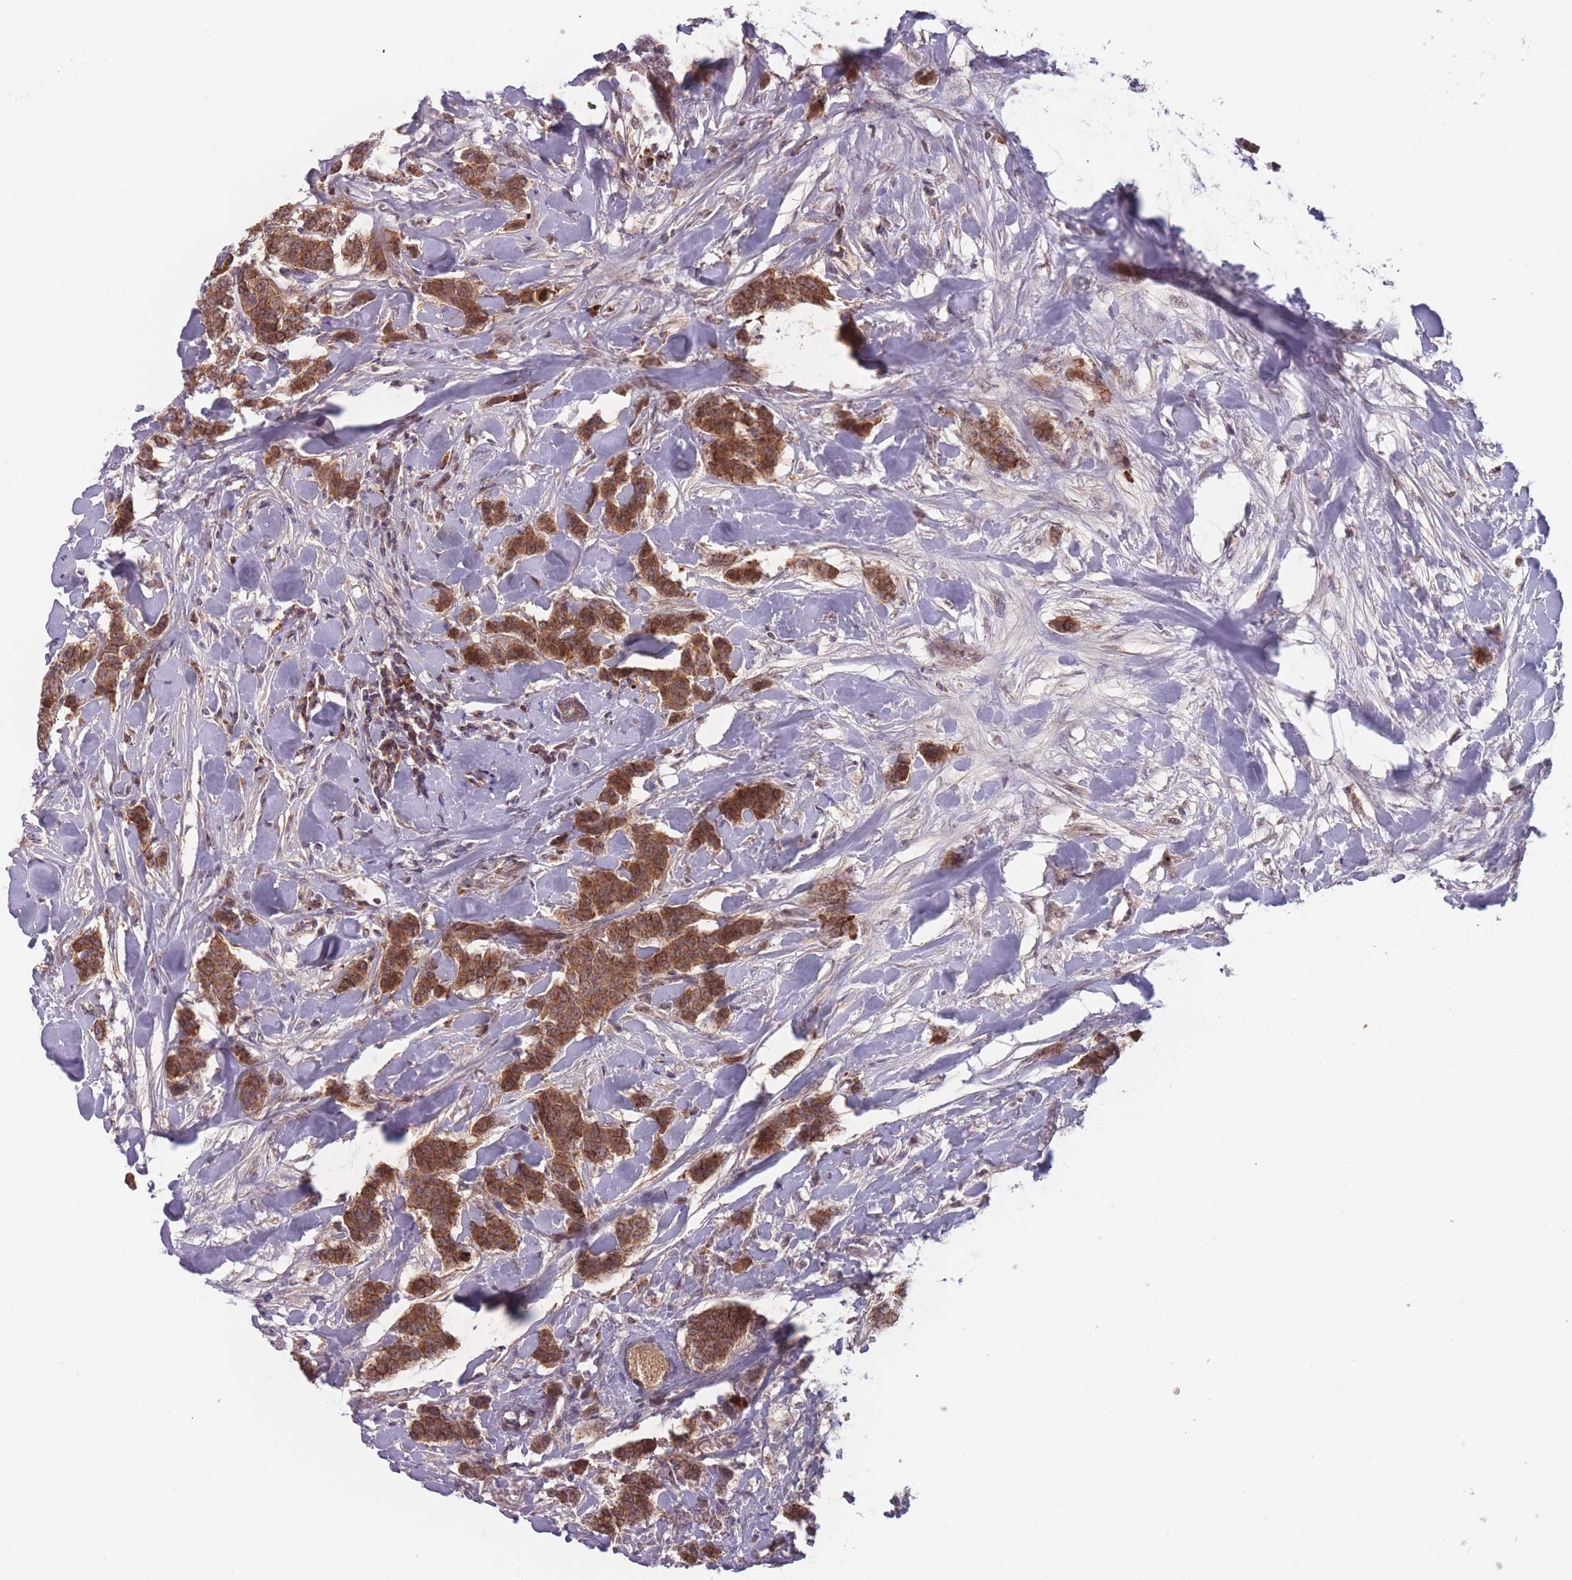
{"staining": {"intensity": "strong", "quantity": ">75%", "location": "cytoplasmic/membranous"}, "tissue": "breast cancer", "cell_type": "Tumor cells", "image_type": "cancer", "snomed": [{"axis": "morphology", "description": "Duct carcinoma"}, {"axis": "topography", "description": "Breast"}], "caption": "Strong cytoplasmic/membranous staining for a protein is present in about >75% of tumor cells of breast cancer using IHC.", "gene": "TMEM232", "patient": {"sex": "female", "age": 40}}